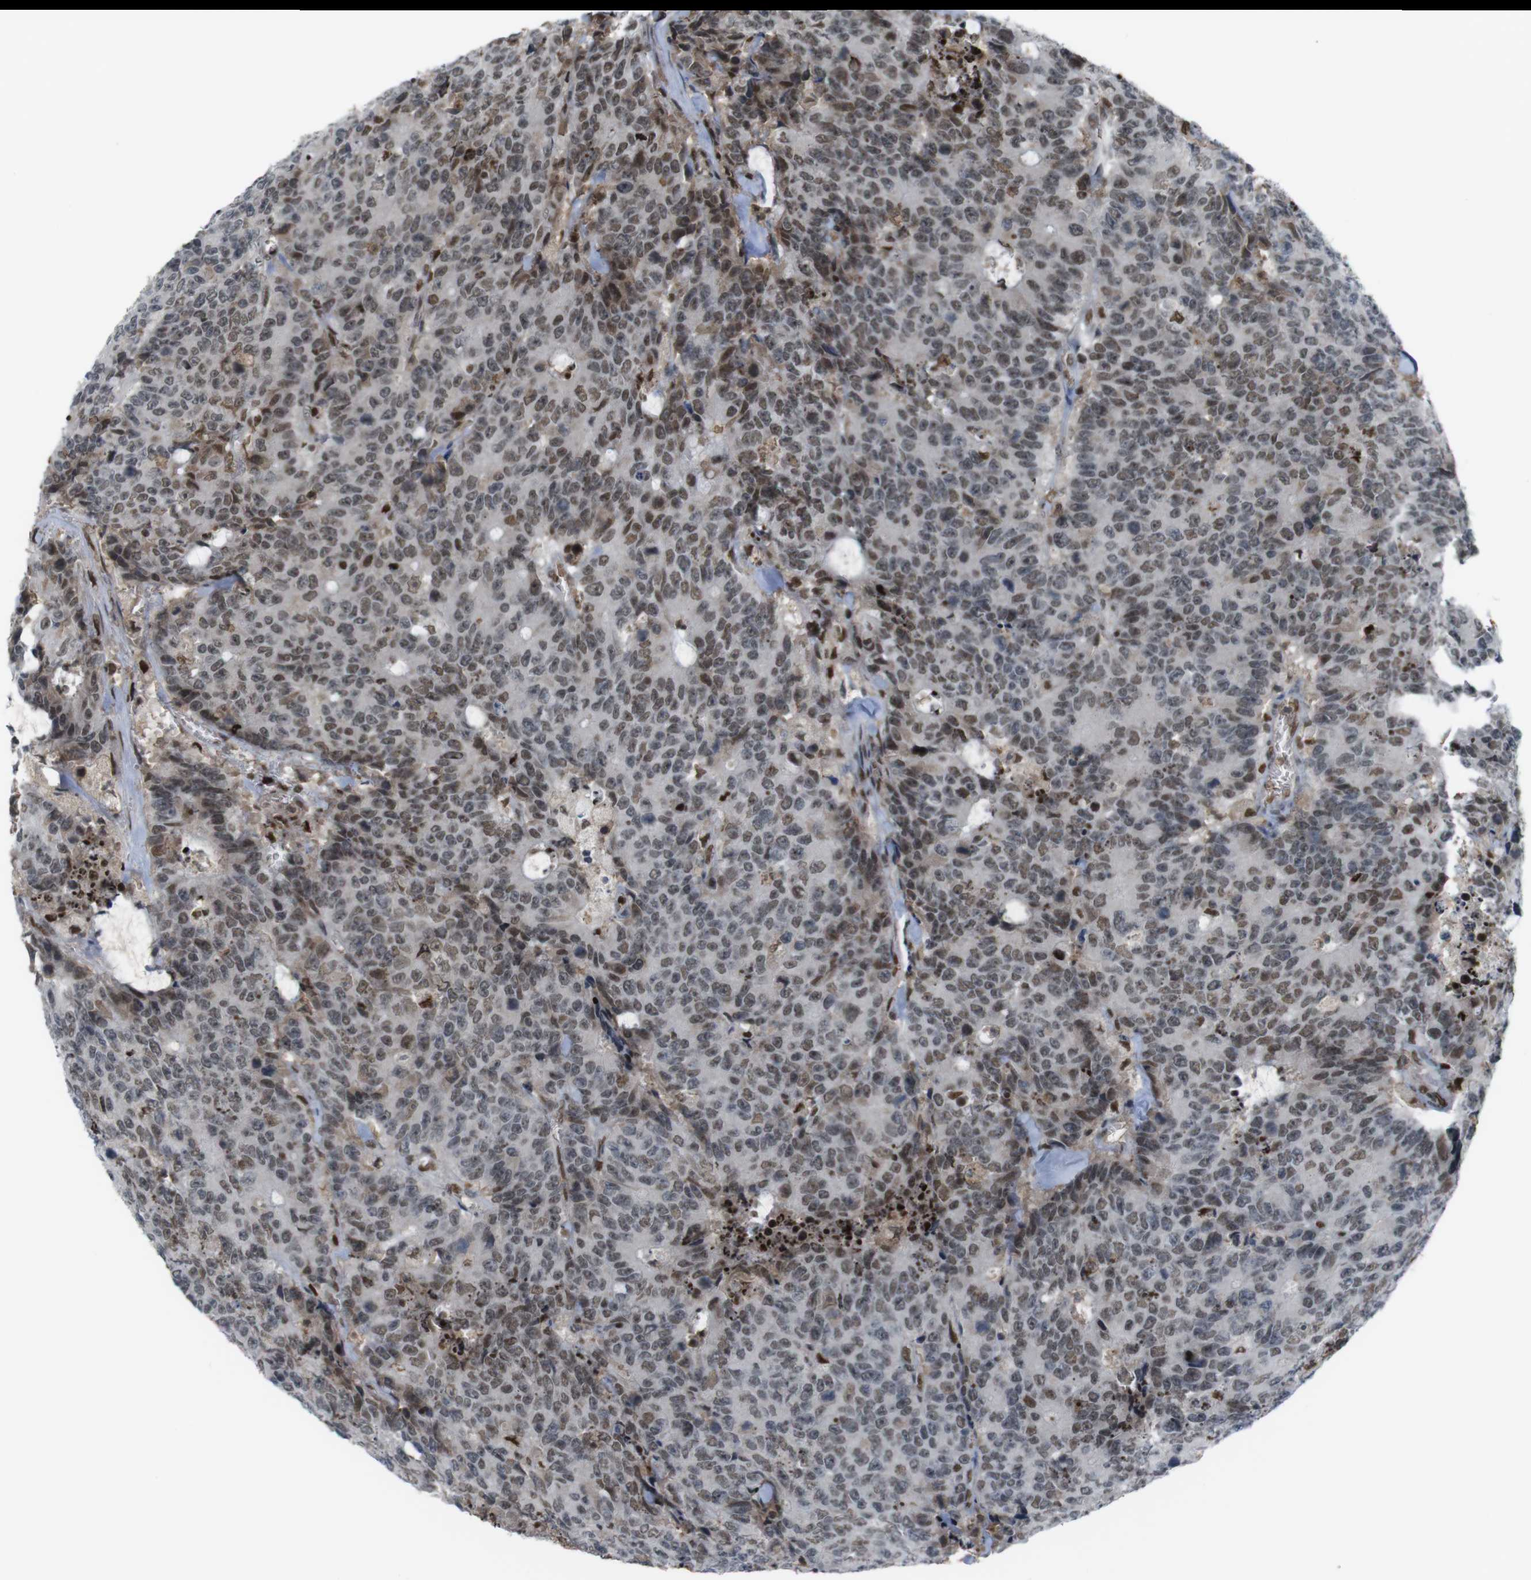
{"staining": {"intensity": "moderate", "quantity": ">75%", "location": "nuclear"}, "tissue": "colorectal cancer", "cell_type": "Tumor cells", "image_type": "cancer", "snomed": [{"axis": "morphology", "description": "Adenocarcinoma, NOS"}, {"axis": "topography", "description": "Colon"}], "caption": "Immunohistochemical staining of human colorectal cancer (adenocarcinoma) displays moderate nuclear protein expression in about >75% of tumor cells. (DAB IHC with brightfield microscopy, high magnification).", "gene": "SUB1", "patient": {"sex": "female", "age": 86}}